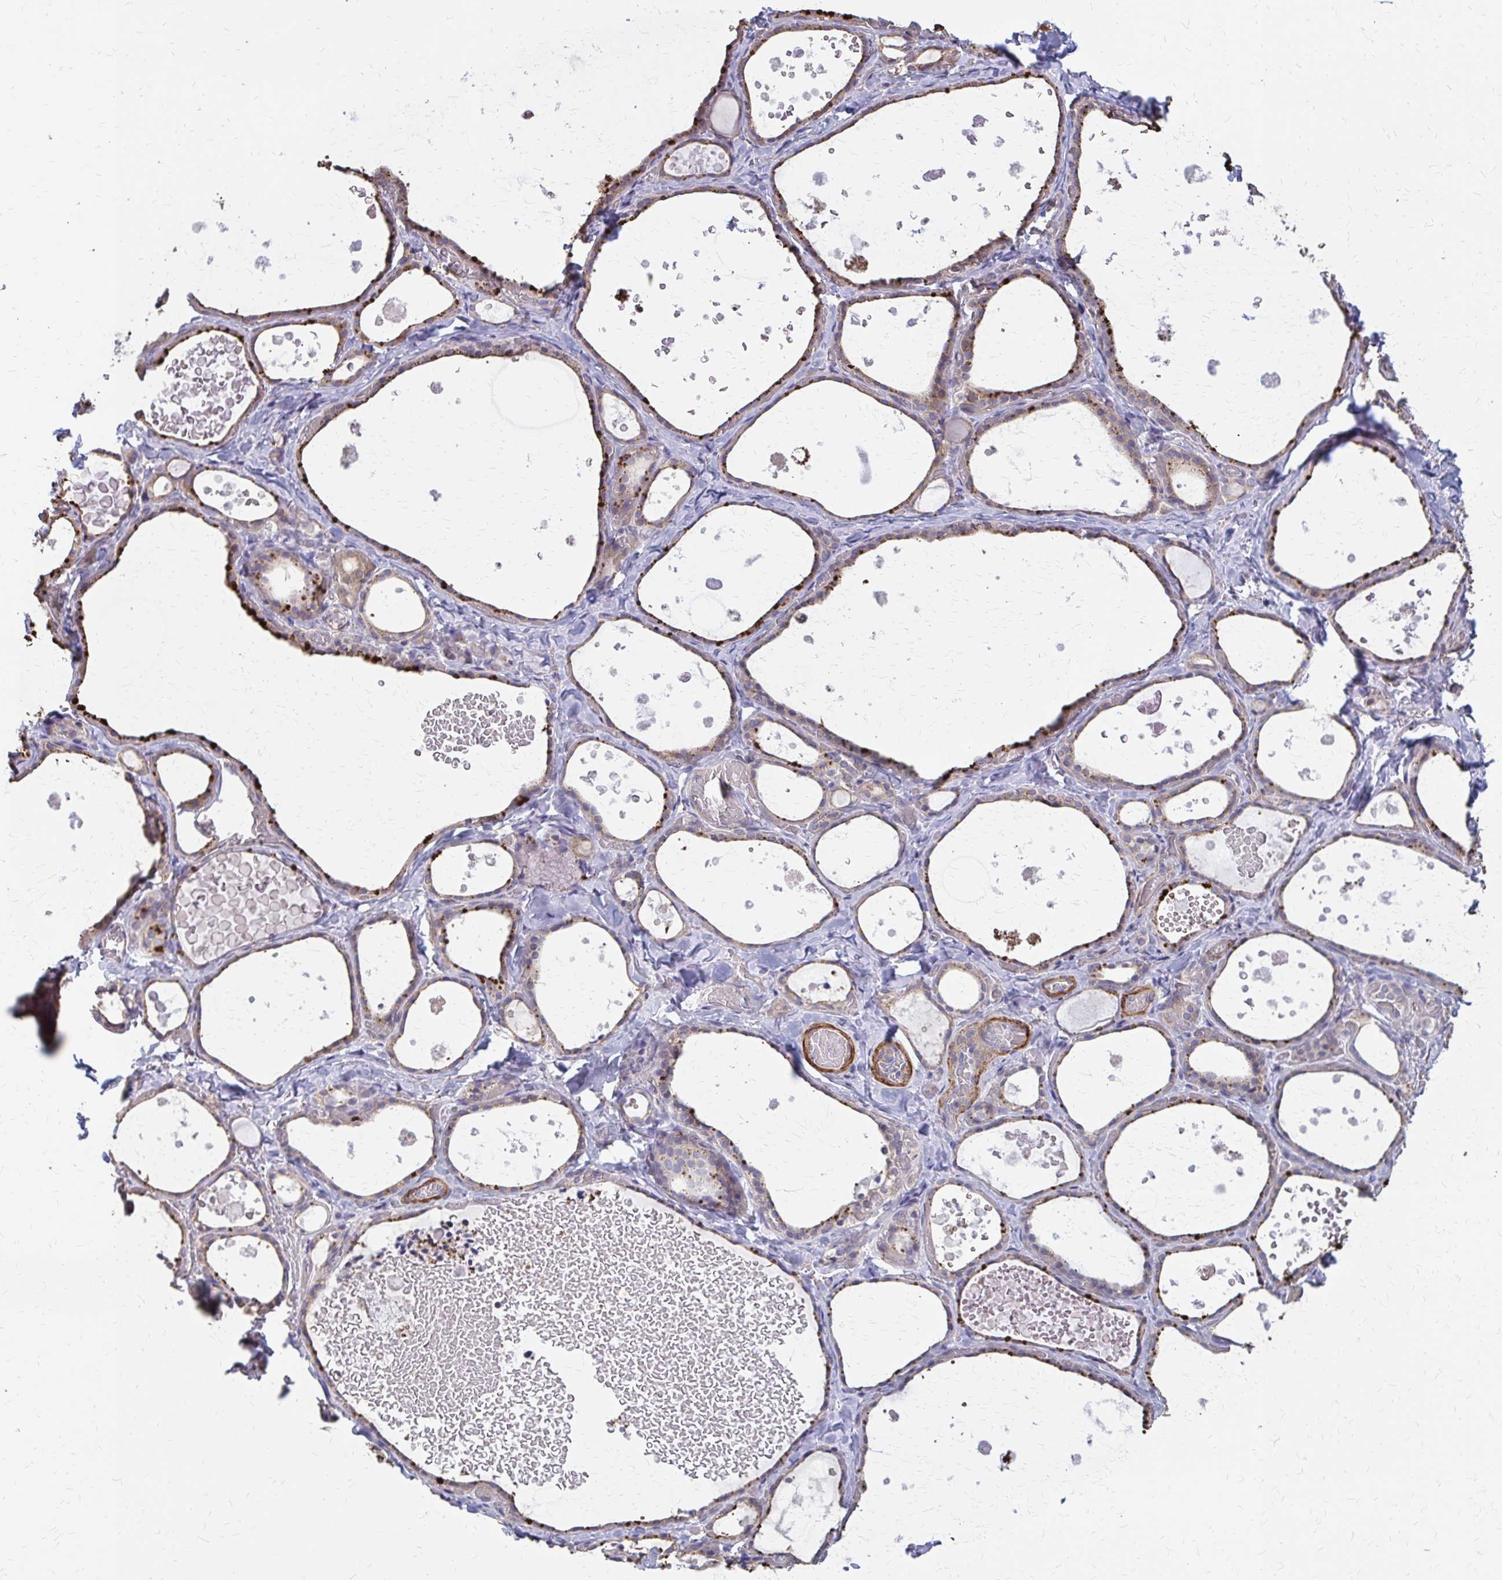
{"staining": {"intensity": "strong", "quantity": "25%-75%", "location": "cytoplasmic/membranous"}, "tissue": "thyroid gland", "cell_type": "Glandular cells", "image_type": "normal", "snomed": [{"axis": "morphology", "description": "Normal tissue, NOS"}, {"axis": "topography", "description": "Thyroid gland"}], "caption": "Thyroid gland stained with immunohistochemistry (IHC) demonstrates strong cytoplasmic/membranous positivity in approximately 25%-75% of glandular cells. Immunohistochemistry (ihc) stains the protein of interest in brown and the nuclei are stained blue.", "gene": "IFI44L", "patient": {"sex": "female", "age": 56}}